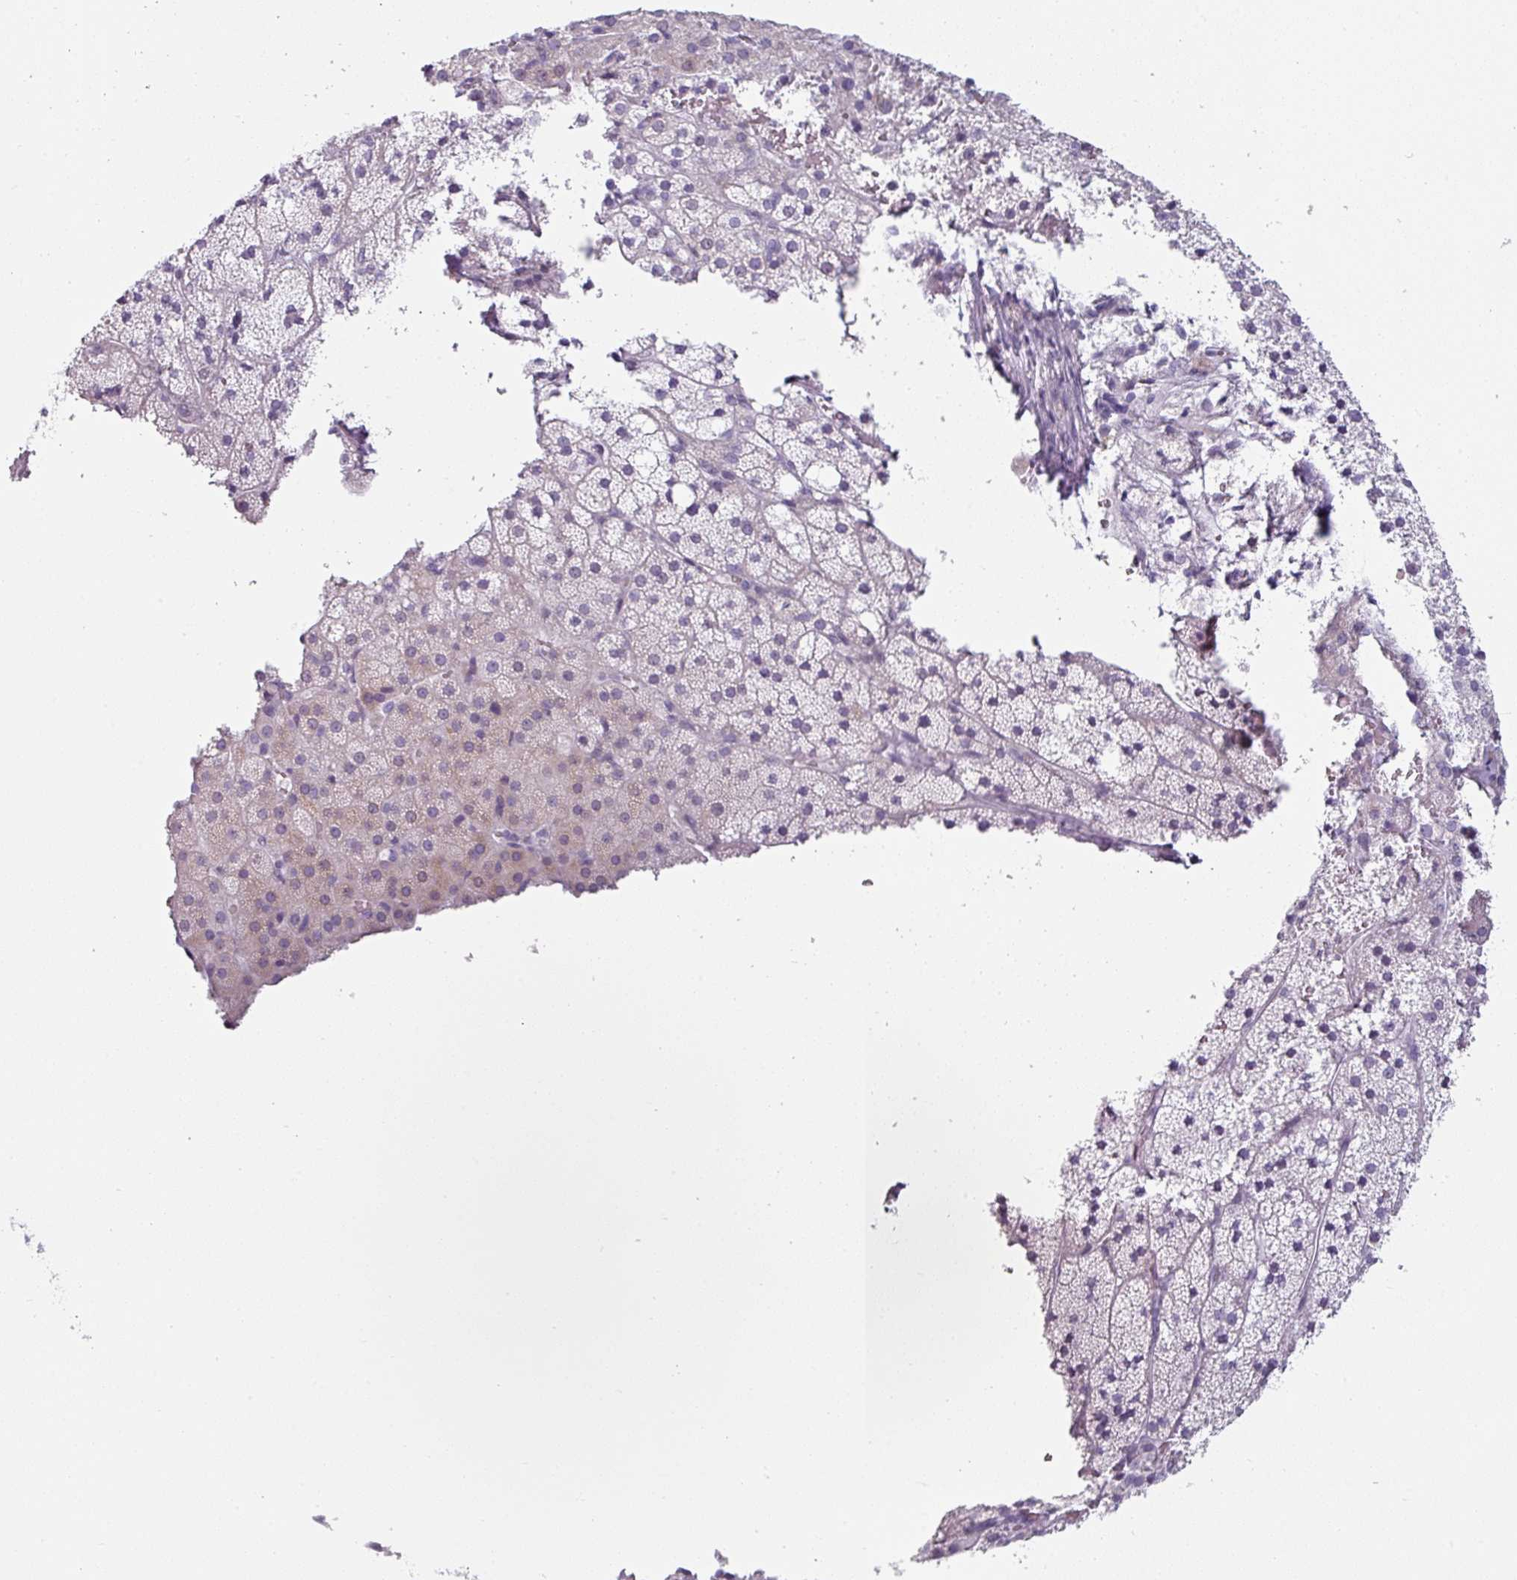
{"staining": {"intensity": "weak", "quantity": "<25%", "location": "cytoplasmic/membranous"}, "tissue": "adrenal gland", "cell_type": "Glandular cells", "image_type": "normal", "snomed": [{"axis": "morphology", "description": "Normal tissue, NOS"}, {"axis": "topography", "description": "Adrenal gland"}], "caption": "An IHC histopathology image of unremarkable adrenal gland is shown. There is no staining in glandular cells of adrenal gland.", "gene": "CLCA1", "patient": {"sex": "male", "age": 53}}